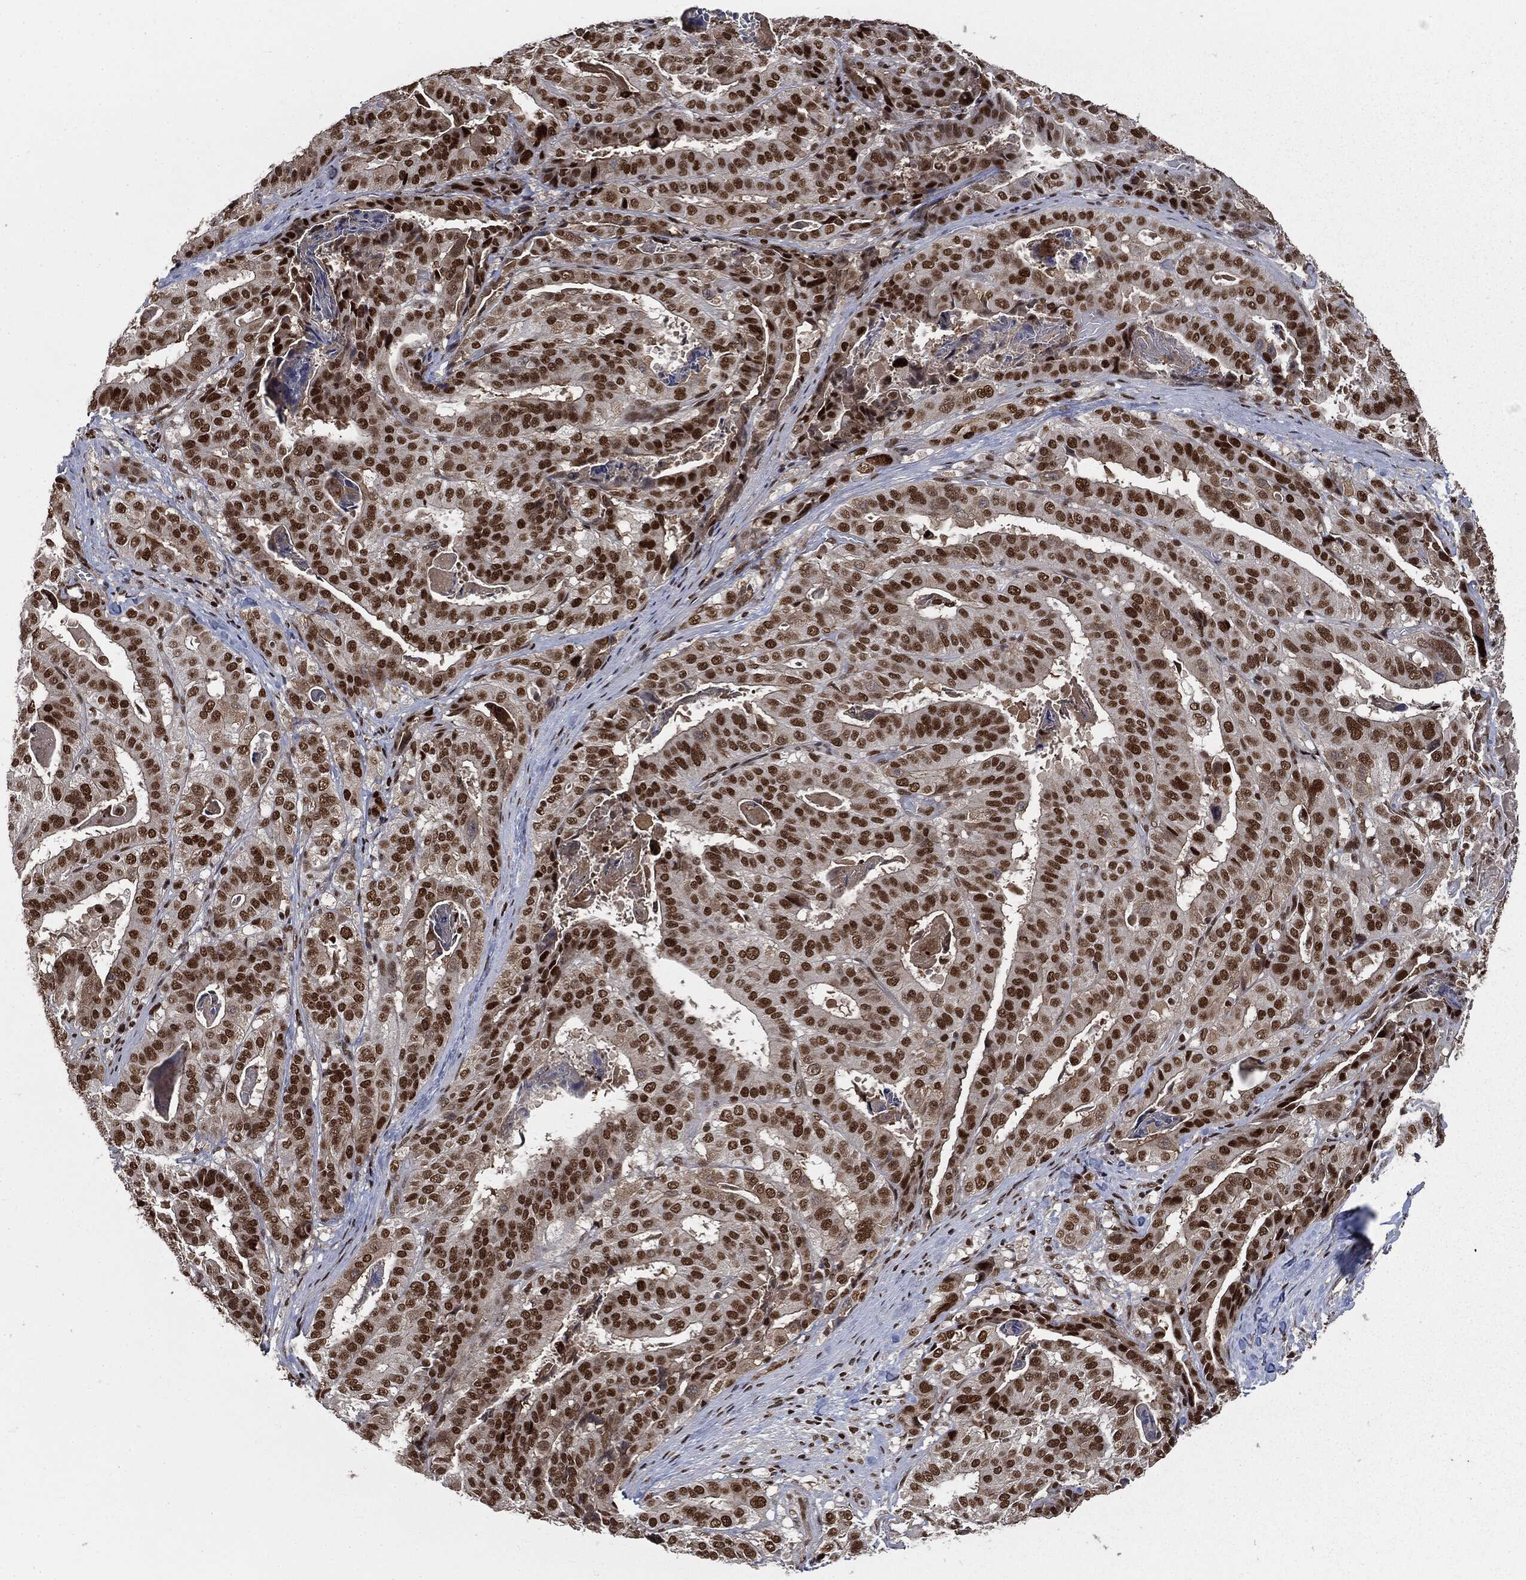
{"staining": {"intensity": "strong", "quantity": ">75%", "location": "nuclear"}, "tissue": "stomach cancer", "cell_type": "Tumor cells", "image_type": "cancer", "snomed": [{"axis": "morphology", "description": "Adenocarcinoma, NOS"}, {"axis": "topography", "description": "Stomach"}], "caption": "Protein analysis of stomach cancer tissue exhibits strong nuclear staining in about >75% of tumor cells.", "gene": "DPH2", "patient": {"sex": "male", "age": 48}}